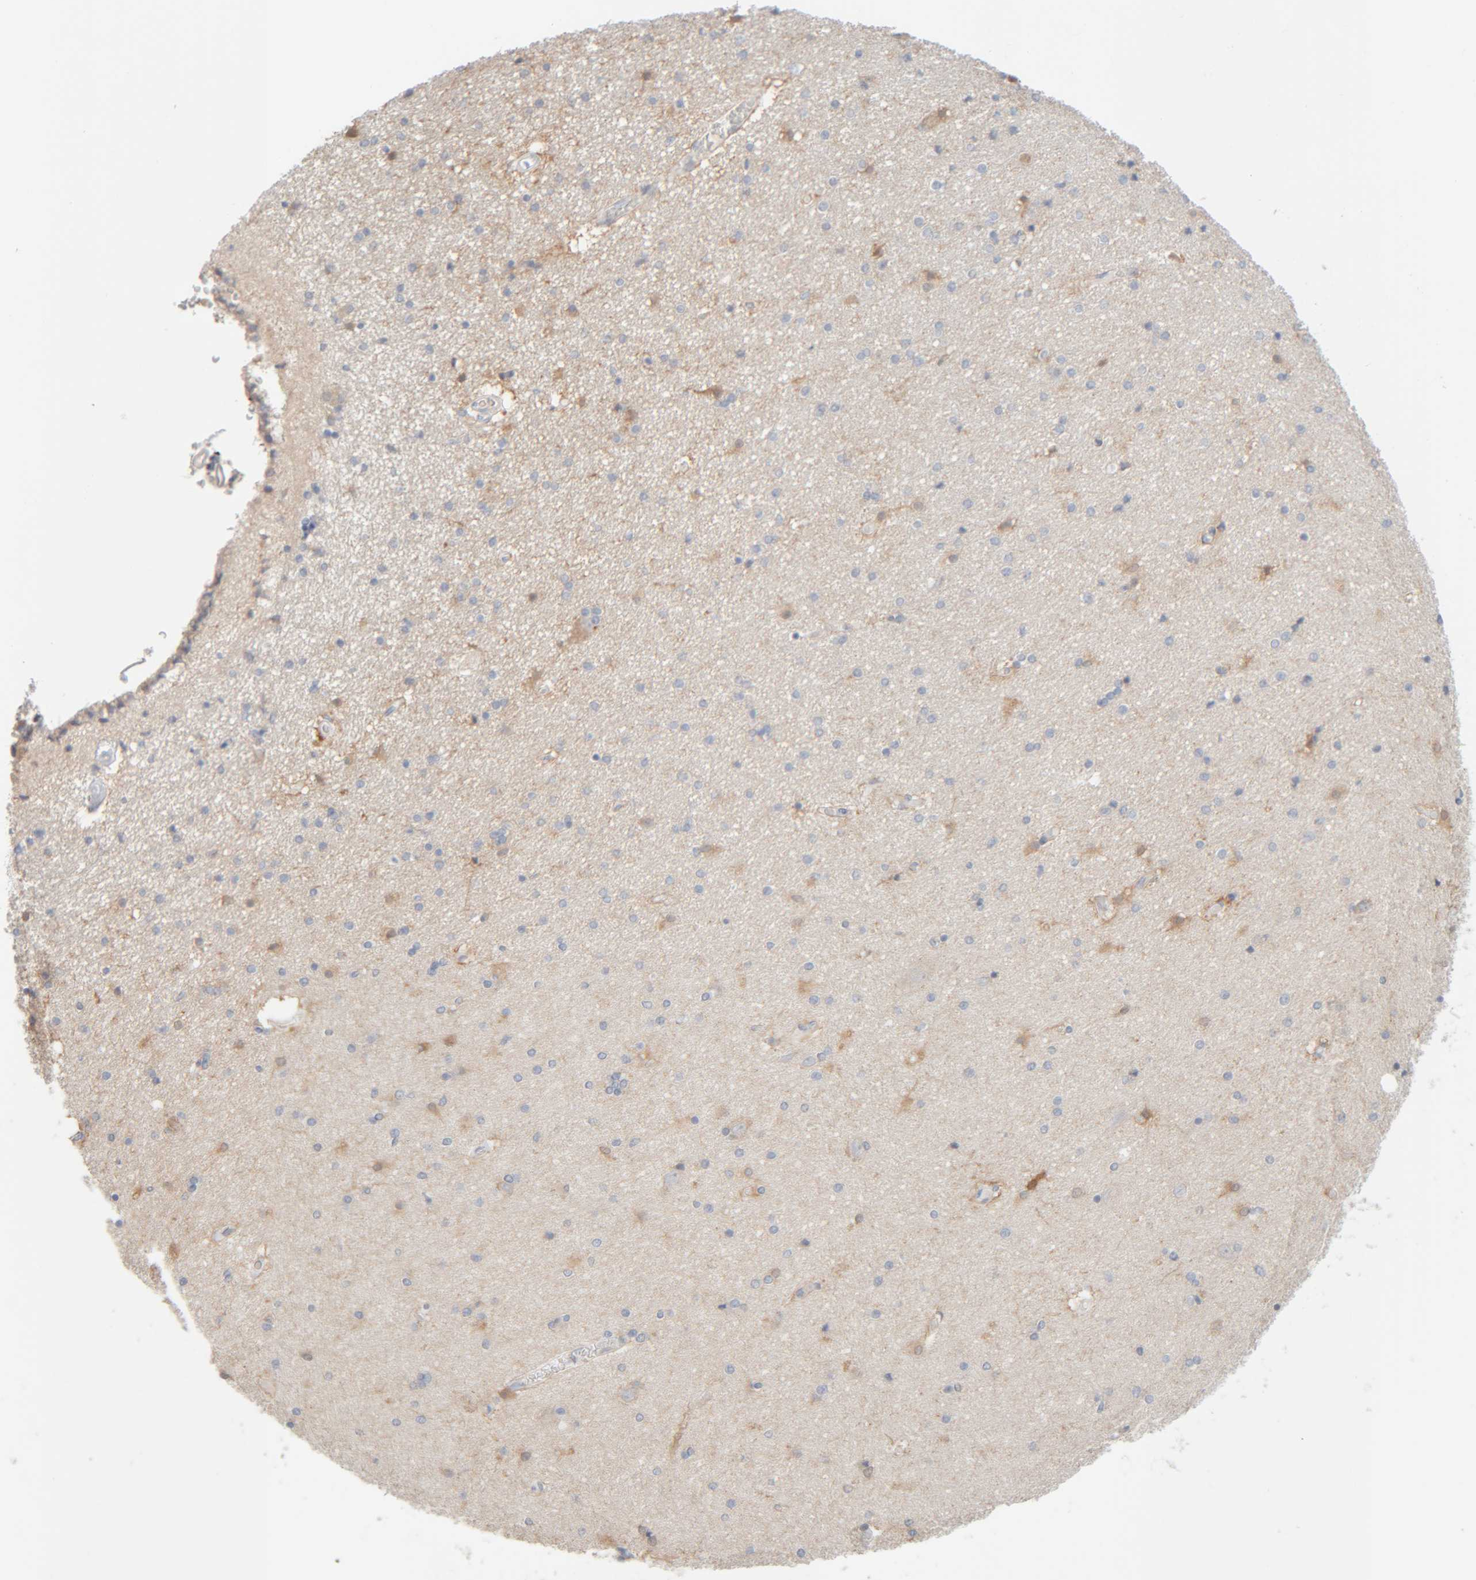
{"staining": {"intensity": "moderate", "quantity": "<25%", "location": "cytoplasmic/membranous"}, "tissue": "hippocampus", "cell_type": "Glial cells", "image_type": "normal", "snomed": [{"axis": "morphology", "description": "Normal tissue, NOS"}, {"axis": "topography", "description": "Hippocampus"}], "caption": "Brown immunohistochemical staining in normal hippocampus reveals moderate cytoplasmic/membranous expression in approximately <25% of glial cells.", "gene": "RIDA", "patient": {"sex": "female", "age": 54}}